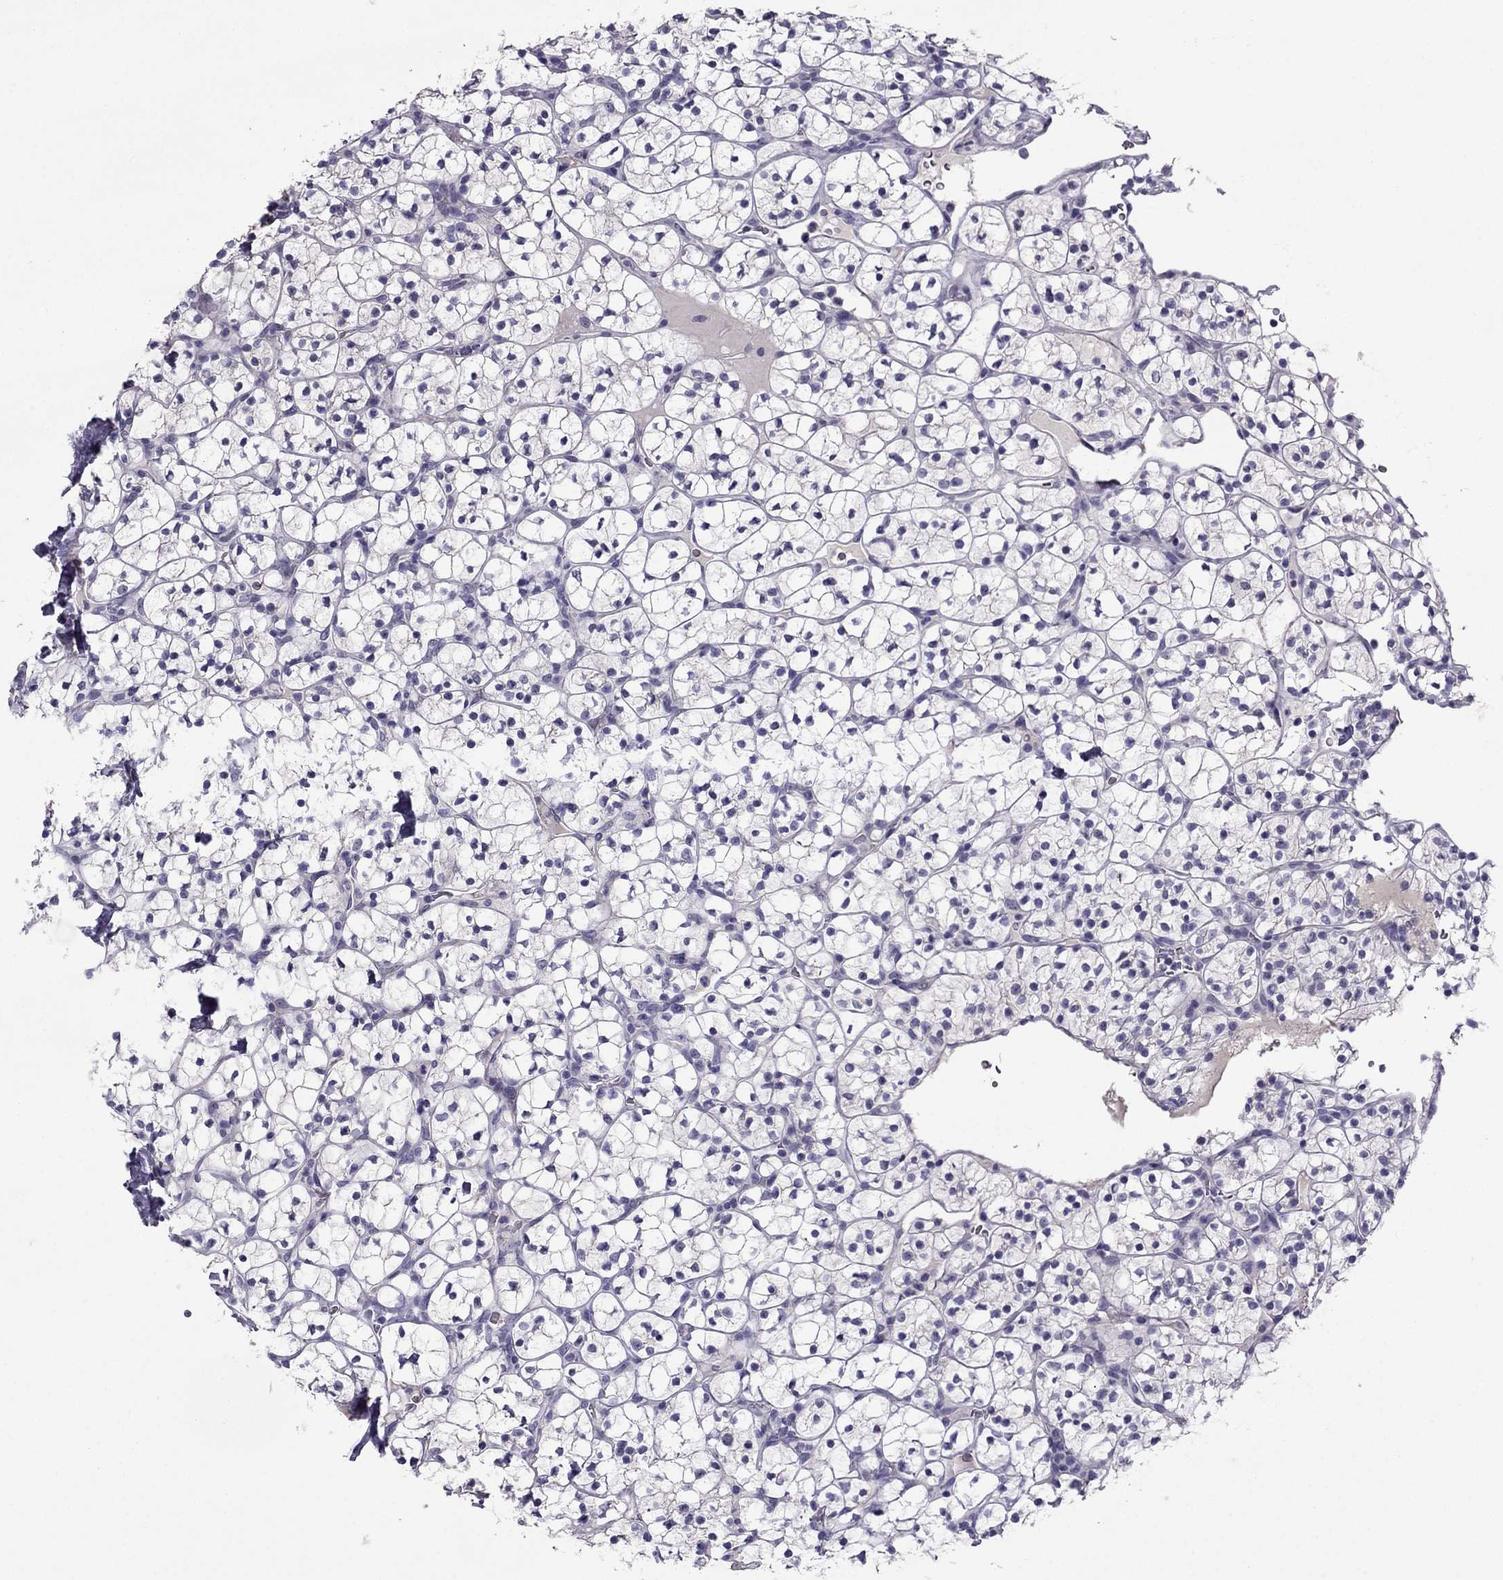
{"staining": {"intensity": "negative", "quantity": "none", "location": "none"}, "tissue": "renal cancer", "cell_type": "Tumor cells", "image_type": "cancer", "snomed": [{"axis": "morphology", "description": "Adenocarcinoma, NOS"}, {"axis": "topography", "description": "Kidney"}], "caption": "Adenocarcinoma (renal) was stained to show a protein in brown. There is no significant staining in tumor cells.", "gene": "MYBPH", "patient": {"sex": "female", "age": 89}}